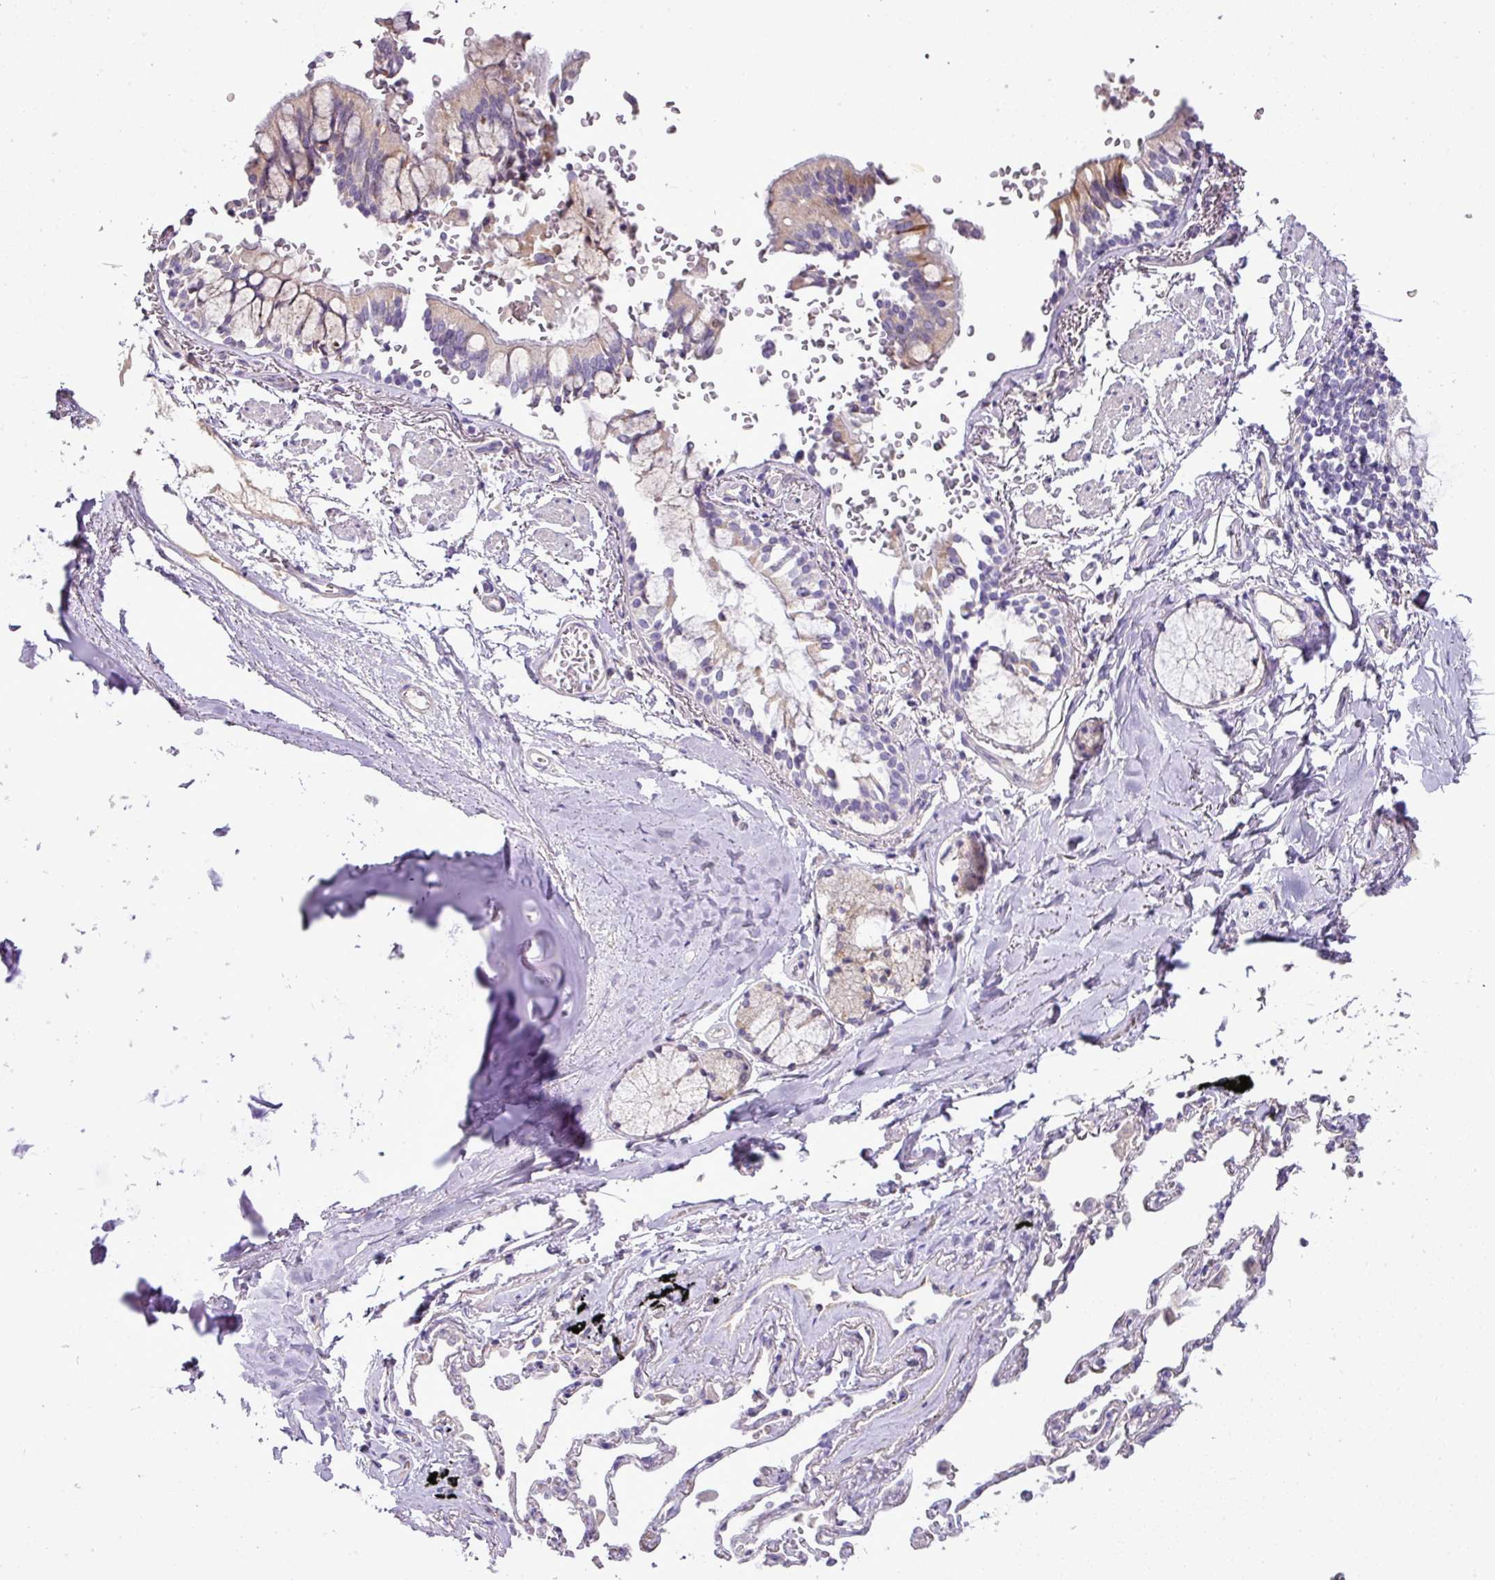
{"staining": {"intensity": "moderate", "quantity": "<25%", "location": "cytoplasmic/membranous"}, "tissue": "bronchus", "cell_type": "Respiratory epithelial cells", "image_type": "normal", "snomed": [{"axis": "morphology", "description": "Normal tissue, NOS"}, {"axis": "topography", "description": "Bronchus"}], "caption": "Bronchus stained for a protein reveals moderate cytoplasmic/membranous positivity in respiratory epithelial cells. The protein of interest is shown in brown color, while the nuclei are stained blue.", "gene": "BRINP2", "patient": {"sex": "male", "age": 70}}